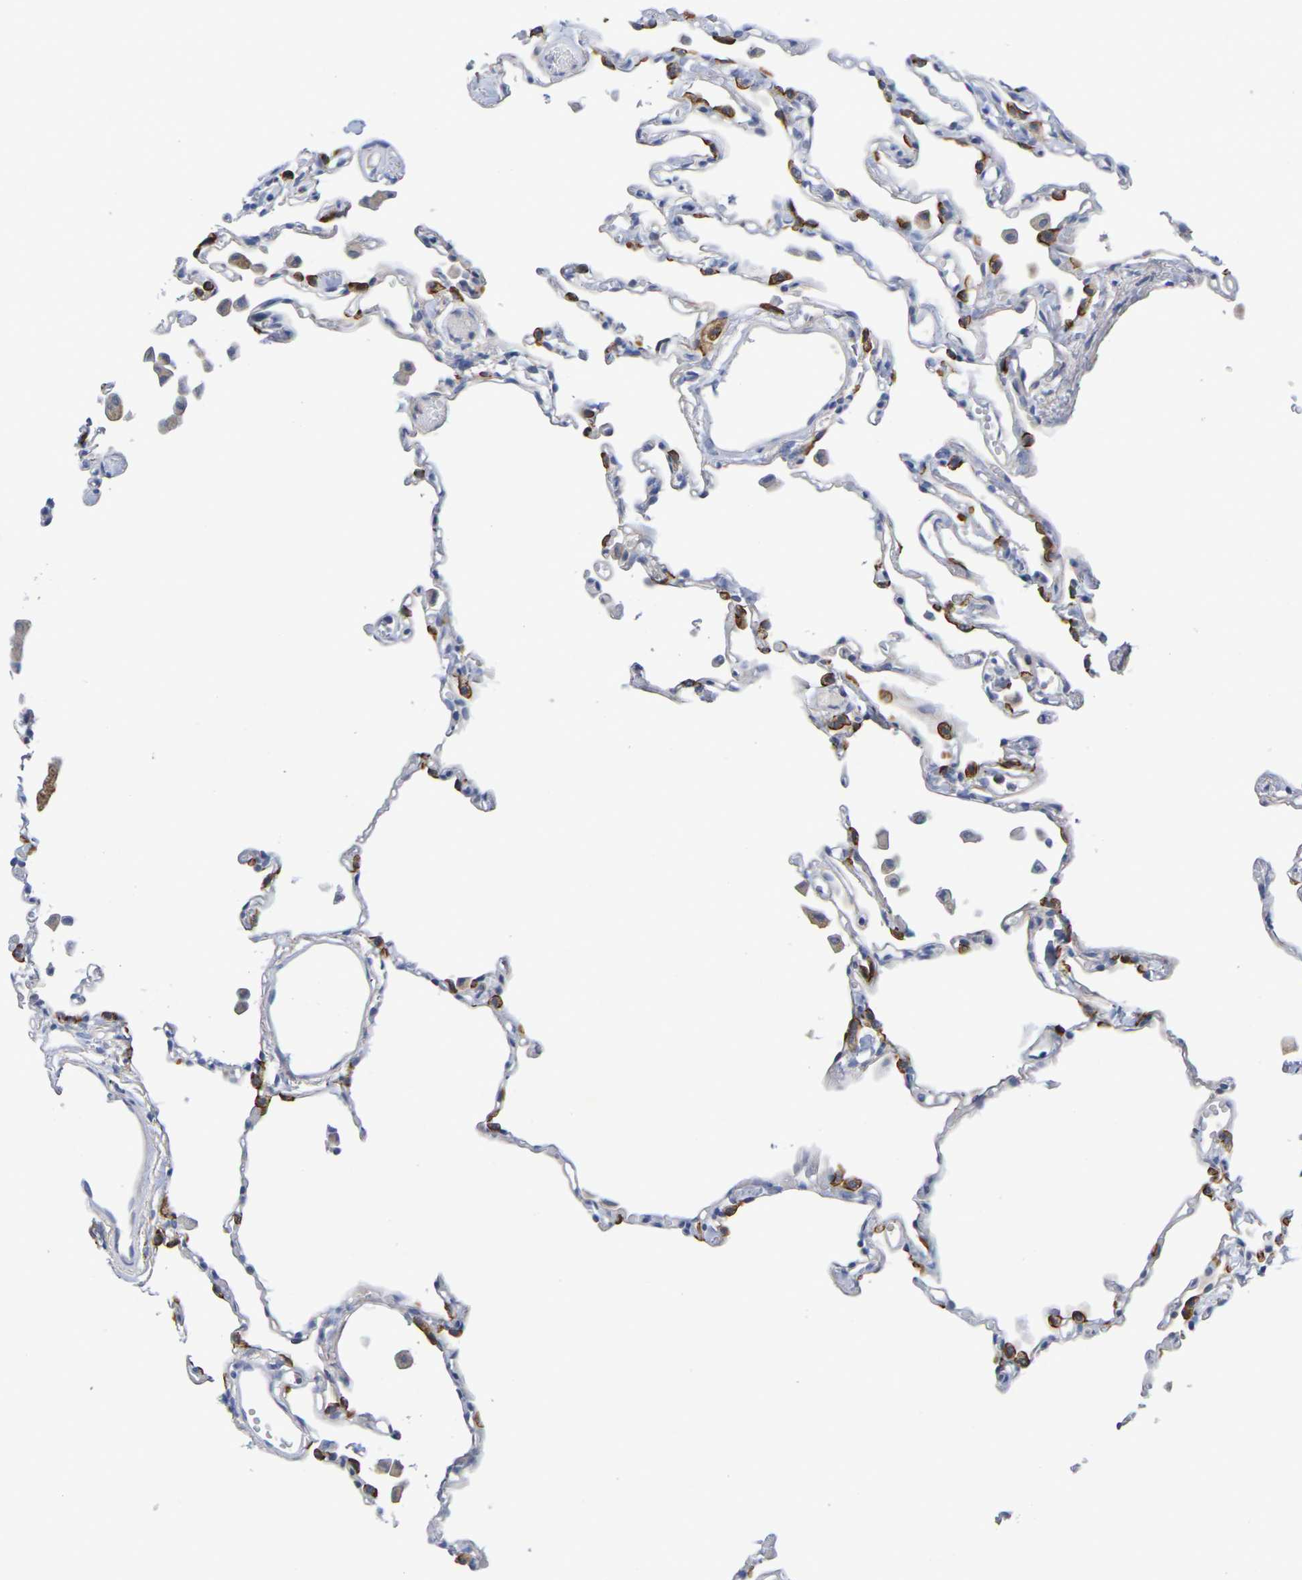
{"staining": {"intensity": "moderate", "quantity": "<25%", "location": "cytoplasmic/membranous"}, "tissue": "lung", "cell_type": "Alveolar cells", "image_type": "normal", "snomed": [{"axis": "morphology", "description": "Normal tissue, NOS"}, {"axis": "topography", "description": "Lung"}], "caption": "Protein analysis of normal lung shows moderate cytoplasmic/membranous positivity in approximately <25% of alveolar cells.", "gene": "SDC4", "patient": {"sex": "female", "age": 49}}